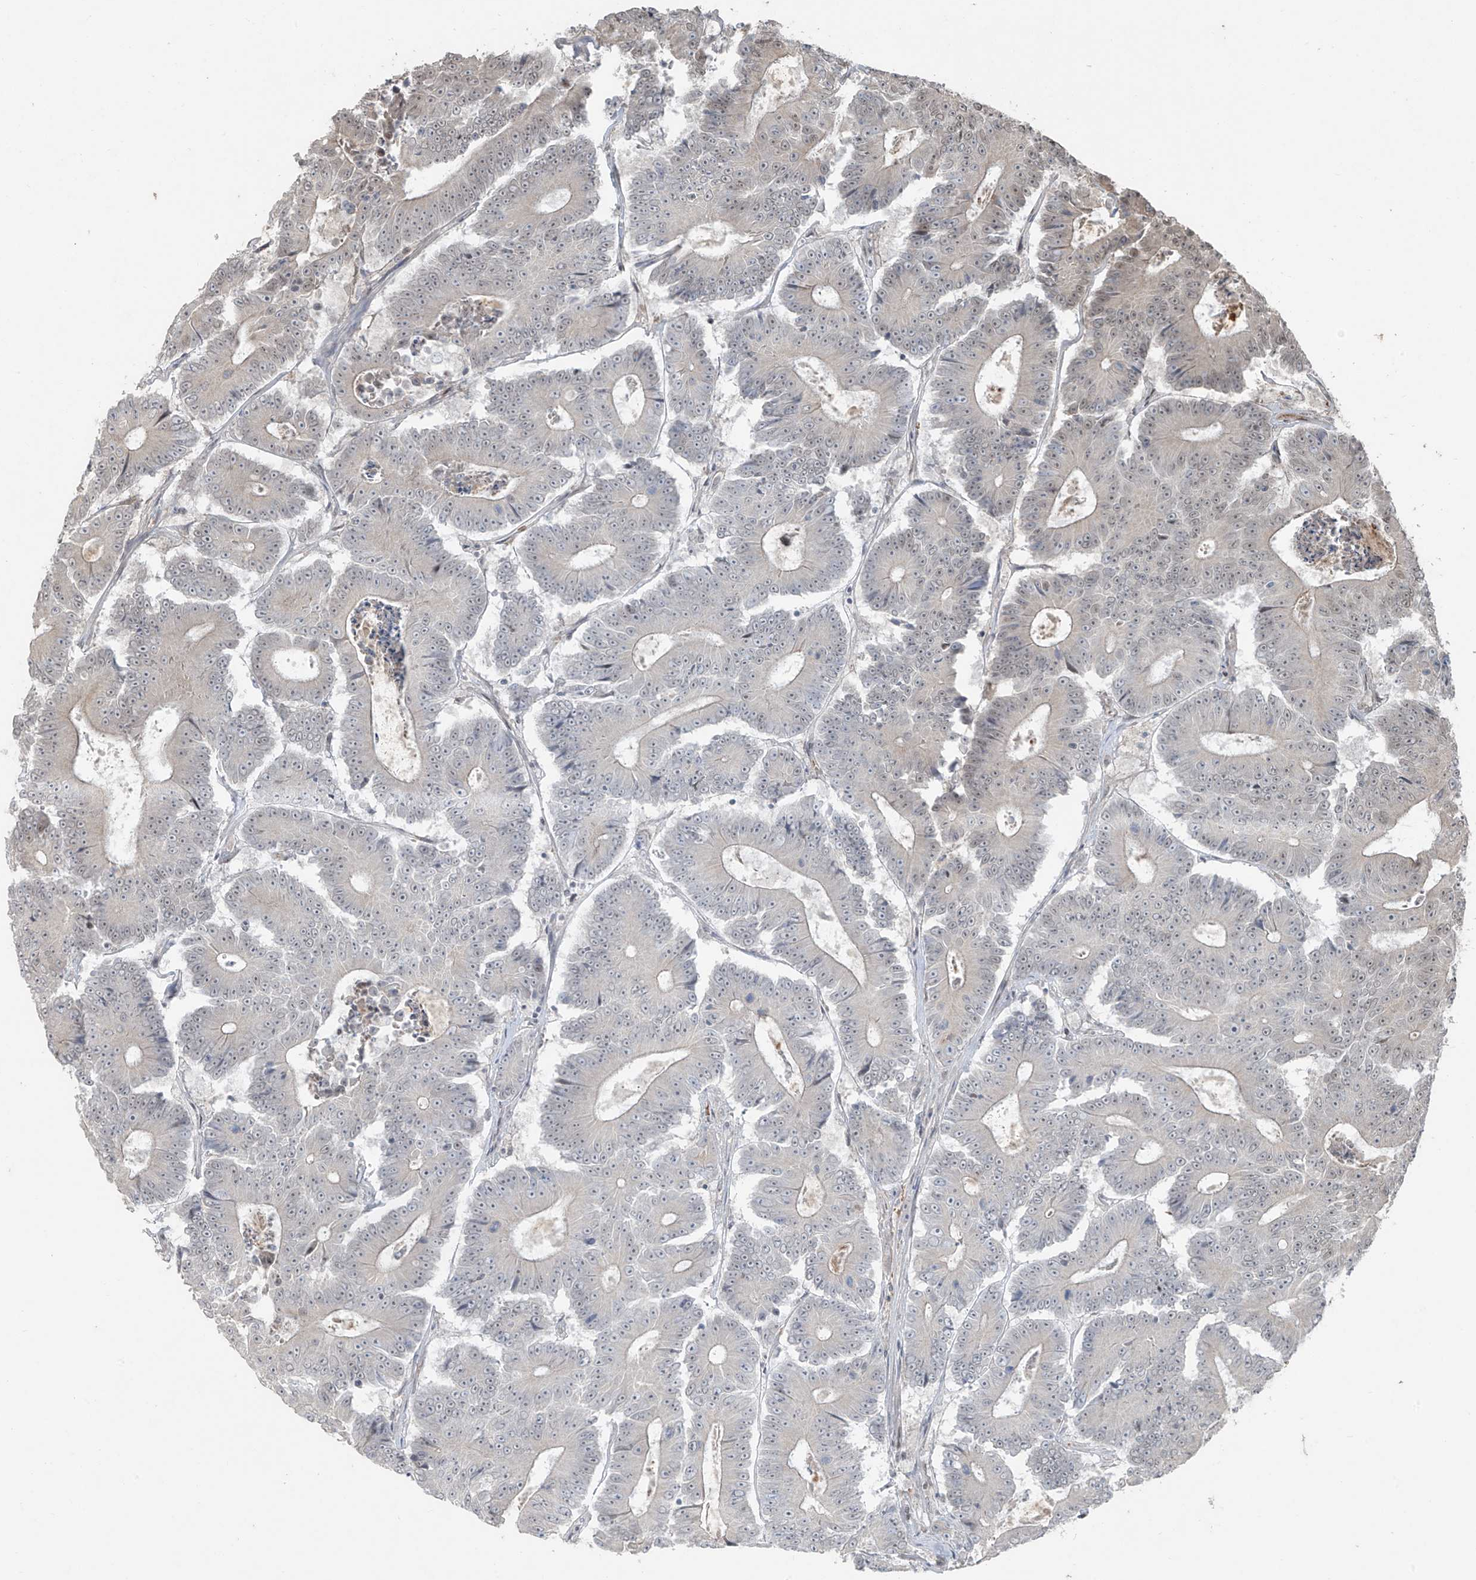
{"staining": {"intensity": "negative", "quantity": "none", "location": "none"}, "tissue": "colorectal cancer", "cell_type": "Tumor cells", "image_type": "cancer", "snomed": [{"axis": "morphology", "description": "Adenocarcinoma, NOS"}, {"axis": "topography", "description": "Colon"}], "caption": "The image demonstrates no staining of tumor cells in colorectal adenocarcinoma.", "gene": "TTC22", "patient": {"sex": "male", "age": 83}}